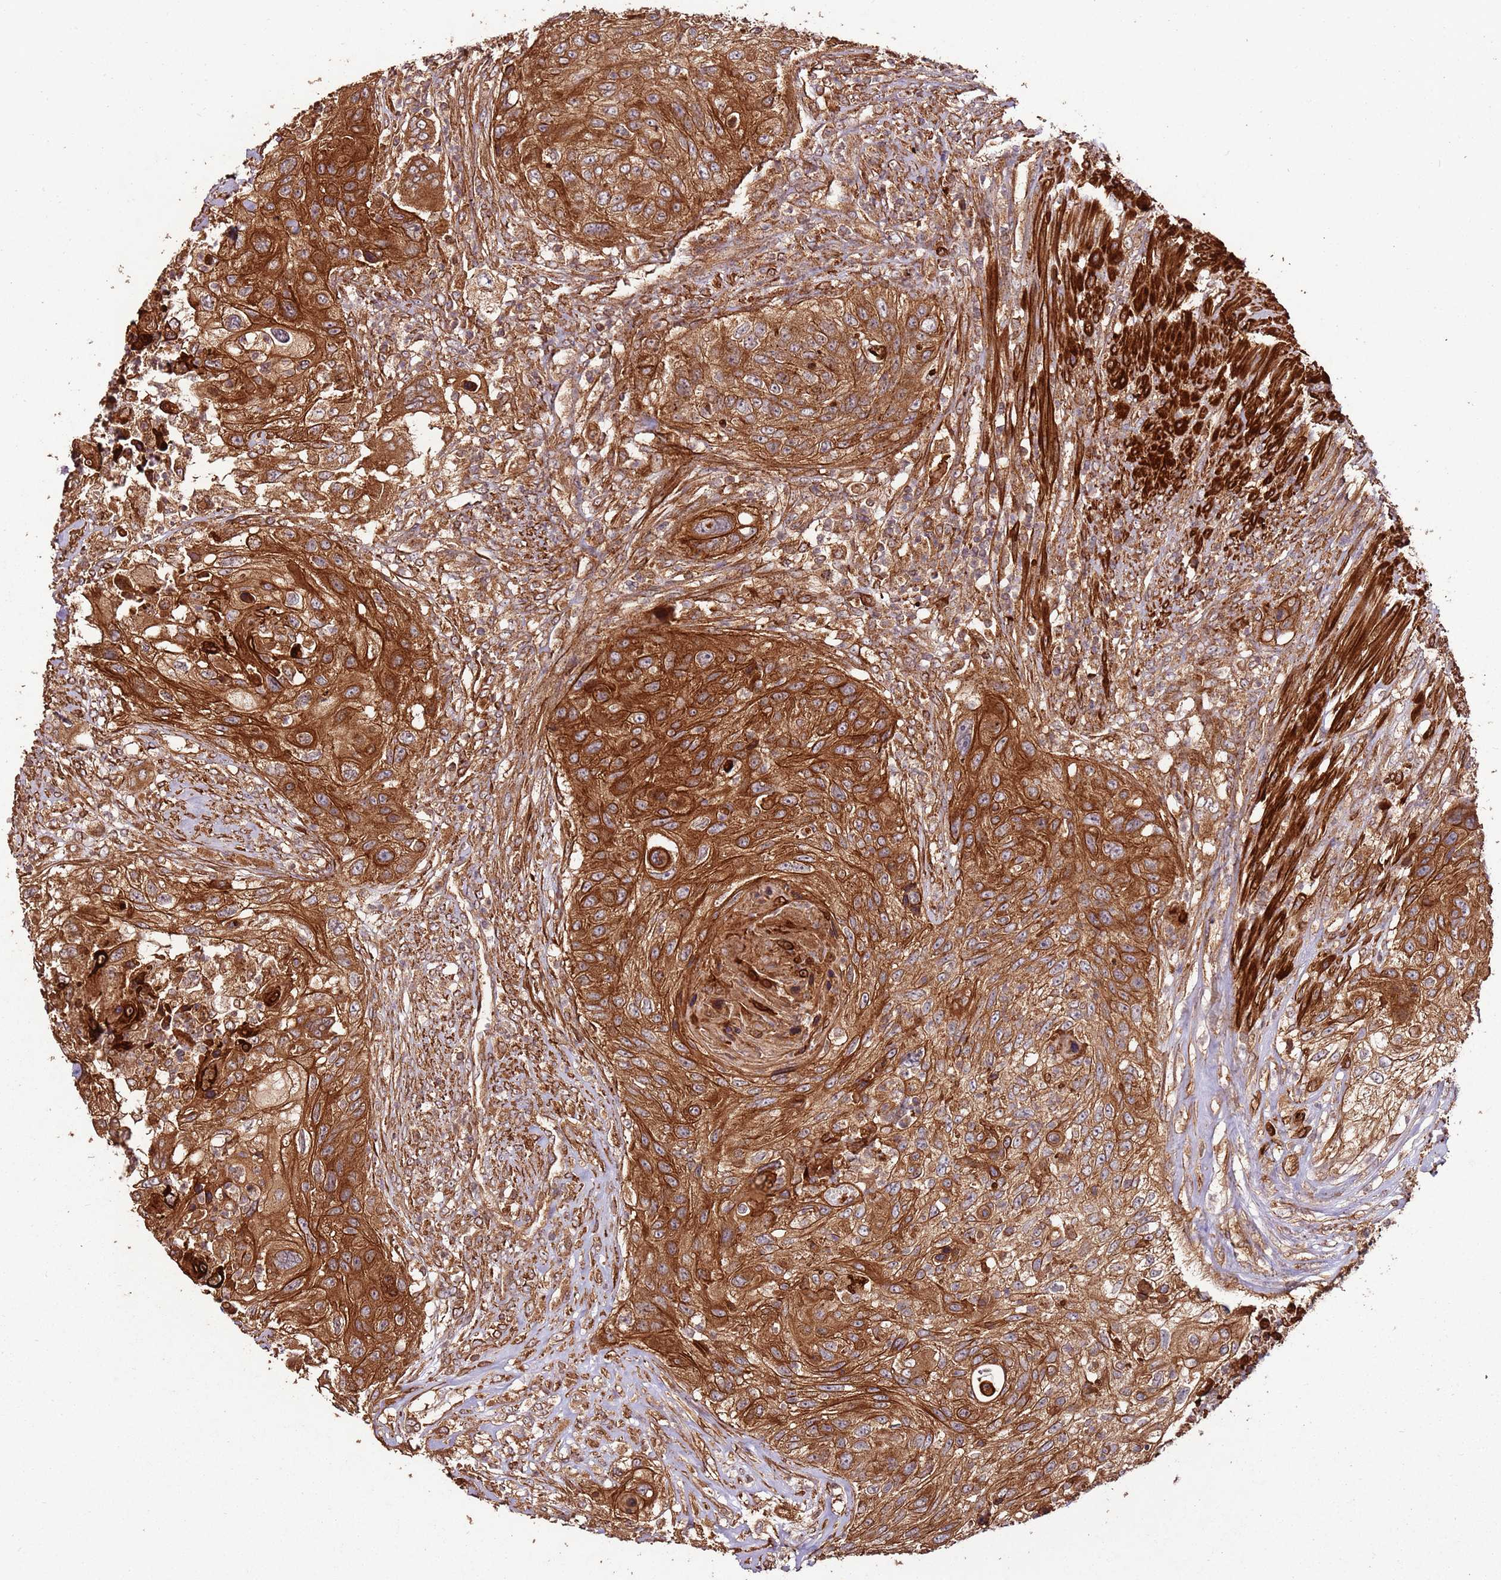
{"staining": {"intensity": "strong", "quantity": ">75%", "location": "cytoplasmic/membranous"}, "tissue": "urothelial cancer", "cell_type": "Tumor cells", "image_type": "cancer", "snomed": [{"axis": "morphology", "description": "Urothelial carcinoma, High grade"}, {"axis": "topography", "description": "Urinary bladder"}], "caption": "Immunohistochemical staining of high-grade urothelial carcinoma demonstrates strong cytoplasmic/membranous protein expression in approximately >75% of tumor cells.", "gene": "FAM186A", "patient": {"sex": "female", "age": 60}}